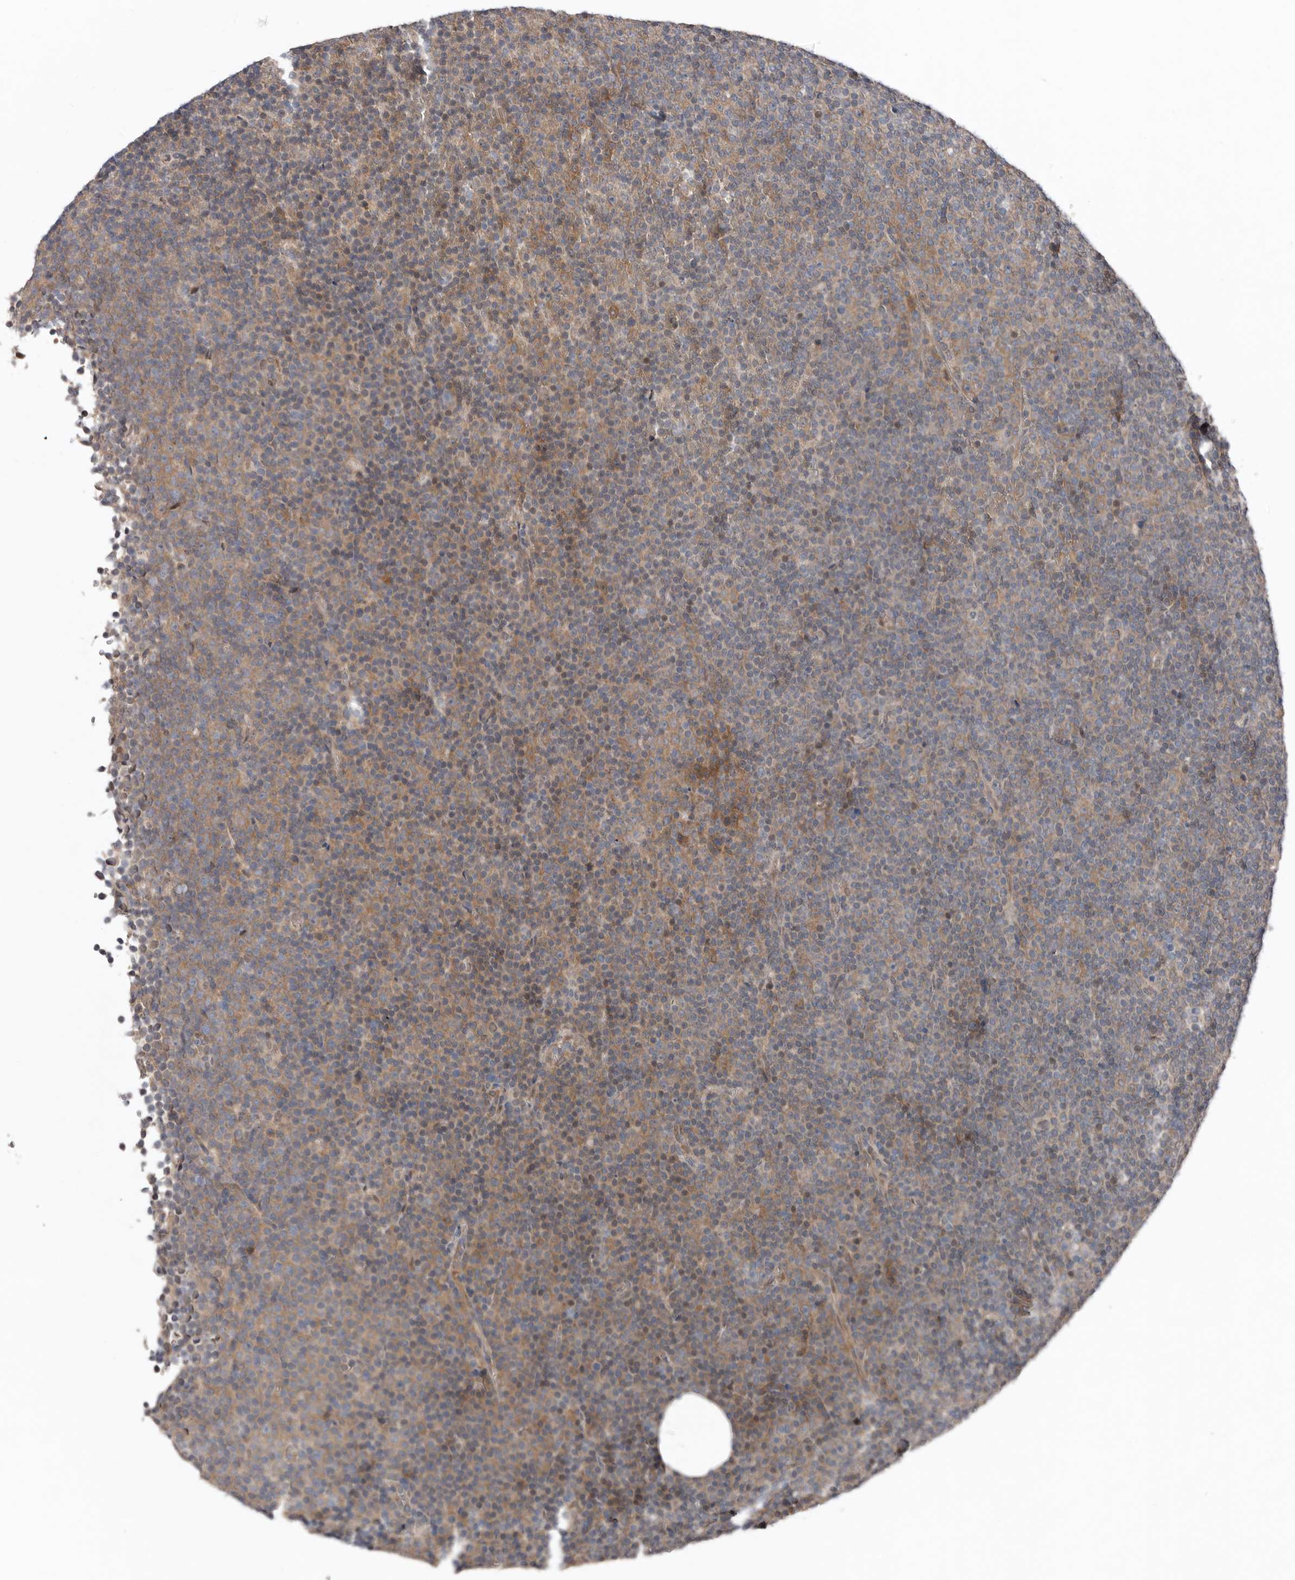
{"staining": {"intensity": "moderate", "quantity": "<25%", "location": "cytoplasmic/membranous"}, "tissue": "lymphoma", "cell_type": "Tumor cells", "image_type": "cancer", "snomed": [{"axis": "morphology", "description": "Malignant lymphoma, non-Hodgkin's type, Low grade"}, {"axis": "topography", "description": "Lymph node"}], "caption": "Human lymphoma stained with a protein marker displays moderate staining in tumor cells.", "gene": "CHML", "patient": {"sex": "female", "age": 67}}